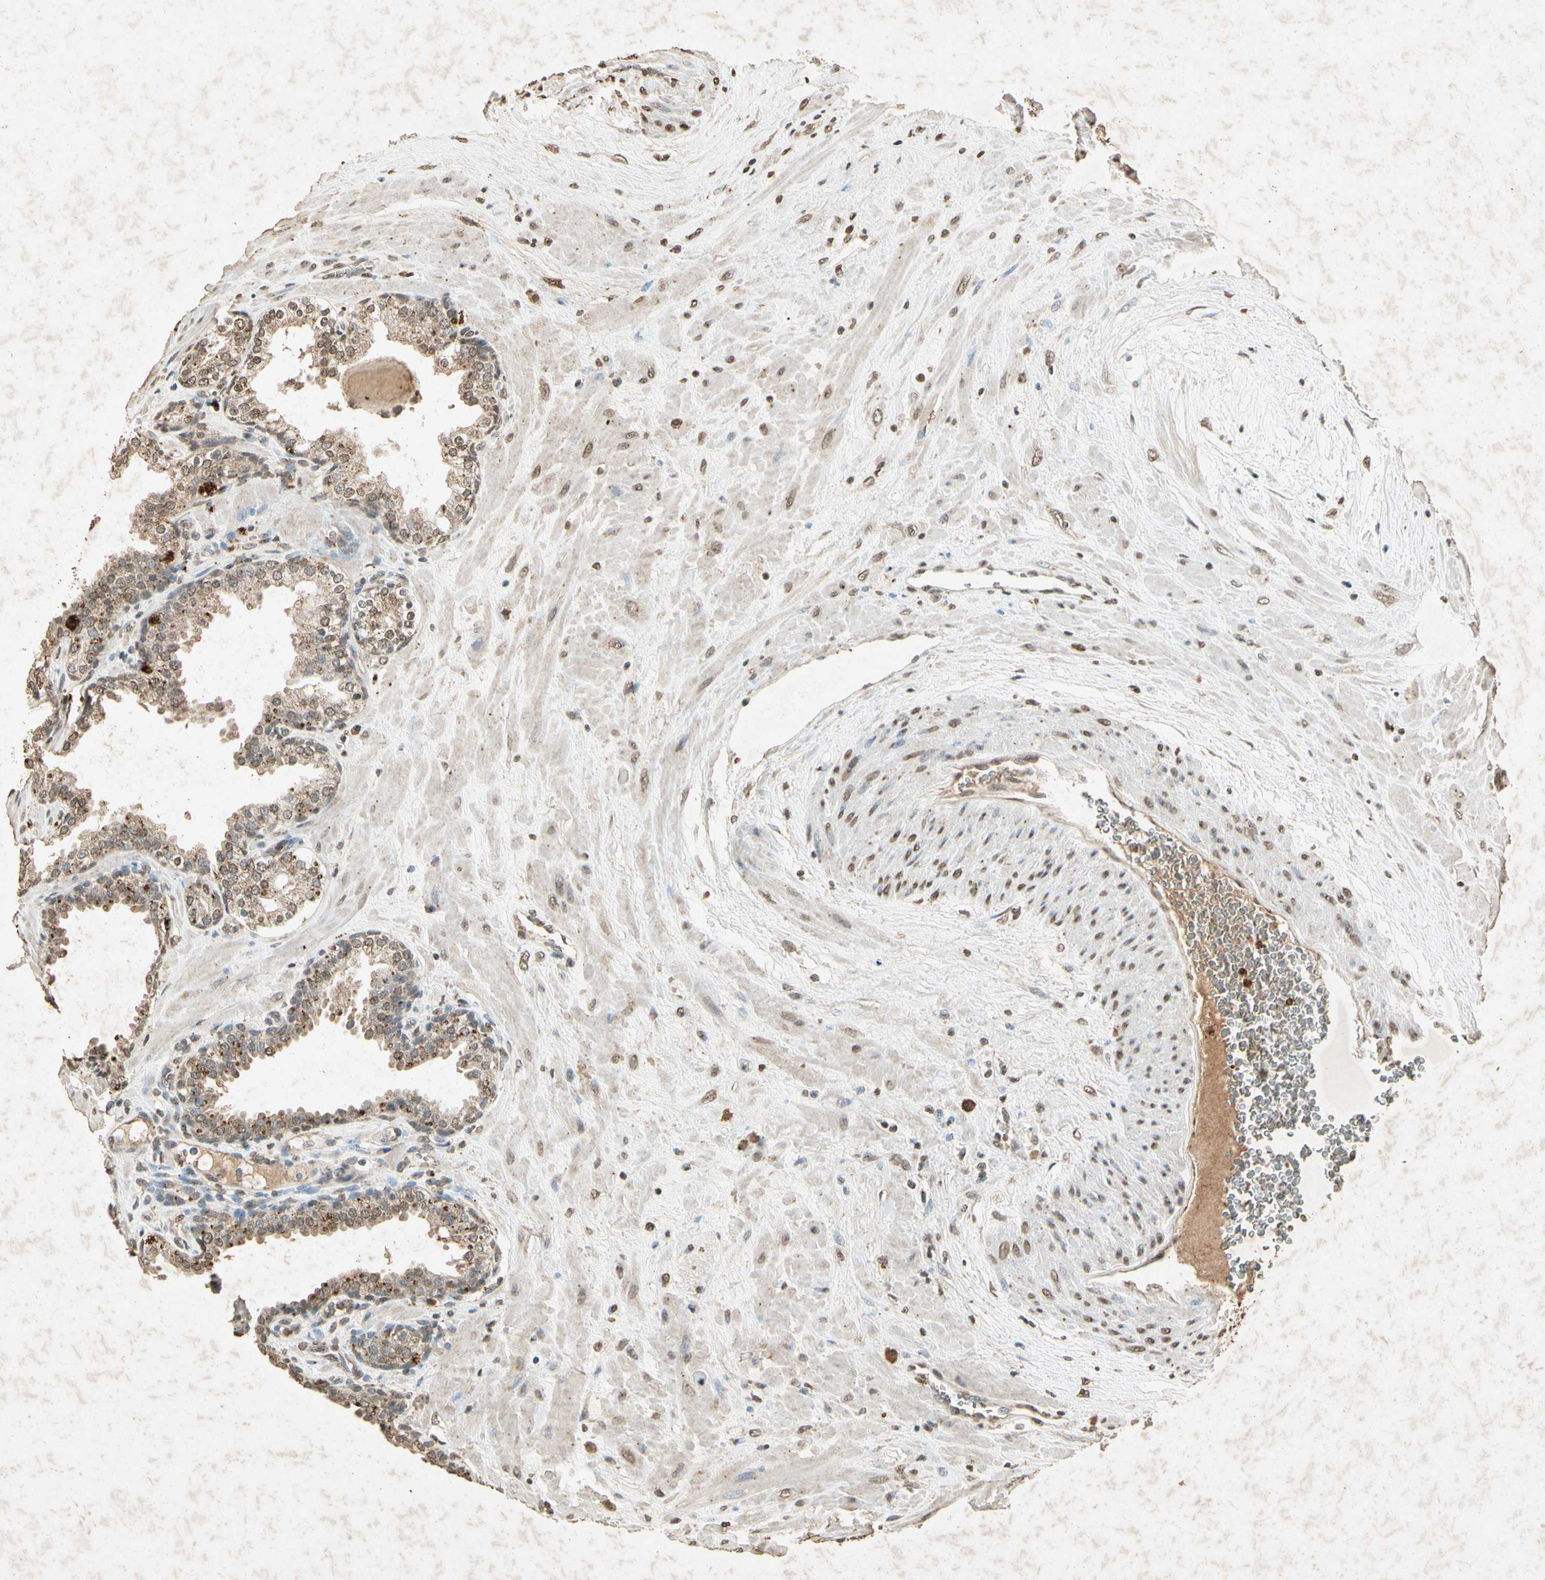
{"staining": {"intensity": "weak", "quantity": ">75%", "location": "cytoplasmic/membranous,nuclear"}, "tissue": "prostate", "cell_type": "Glandular cells", "image_type": "normal", "snomed": [{"axis": "morphology", "description": "Normal tissue, NOS"}, {"axis": "topography", "description": "Prostate"}], "caption": "Immunohistochemical staining of benign human prostate exhibits >75% levels of weak cytoplasmic/membranous,nuclear protein staining in approximately >75% of glandular cells. (DAB IHC with brightfield microscopy, high magnification).", "gene": "MSRB1", "patient": {"sex": "male", "age": 51}}